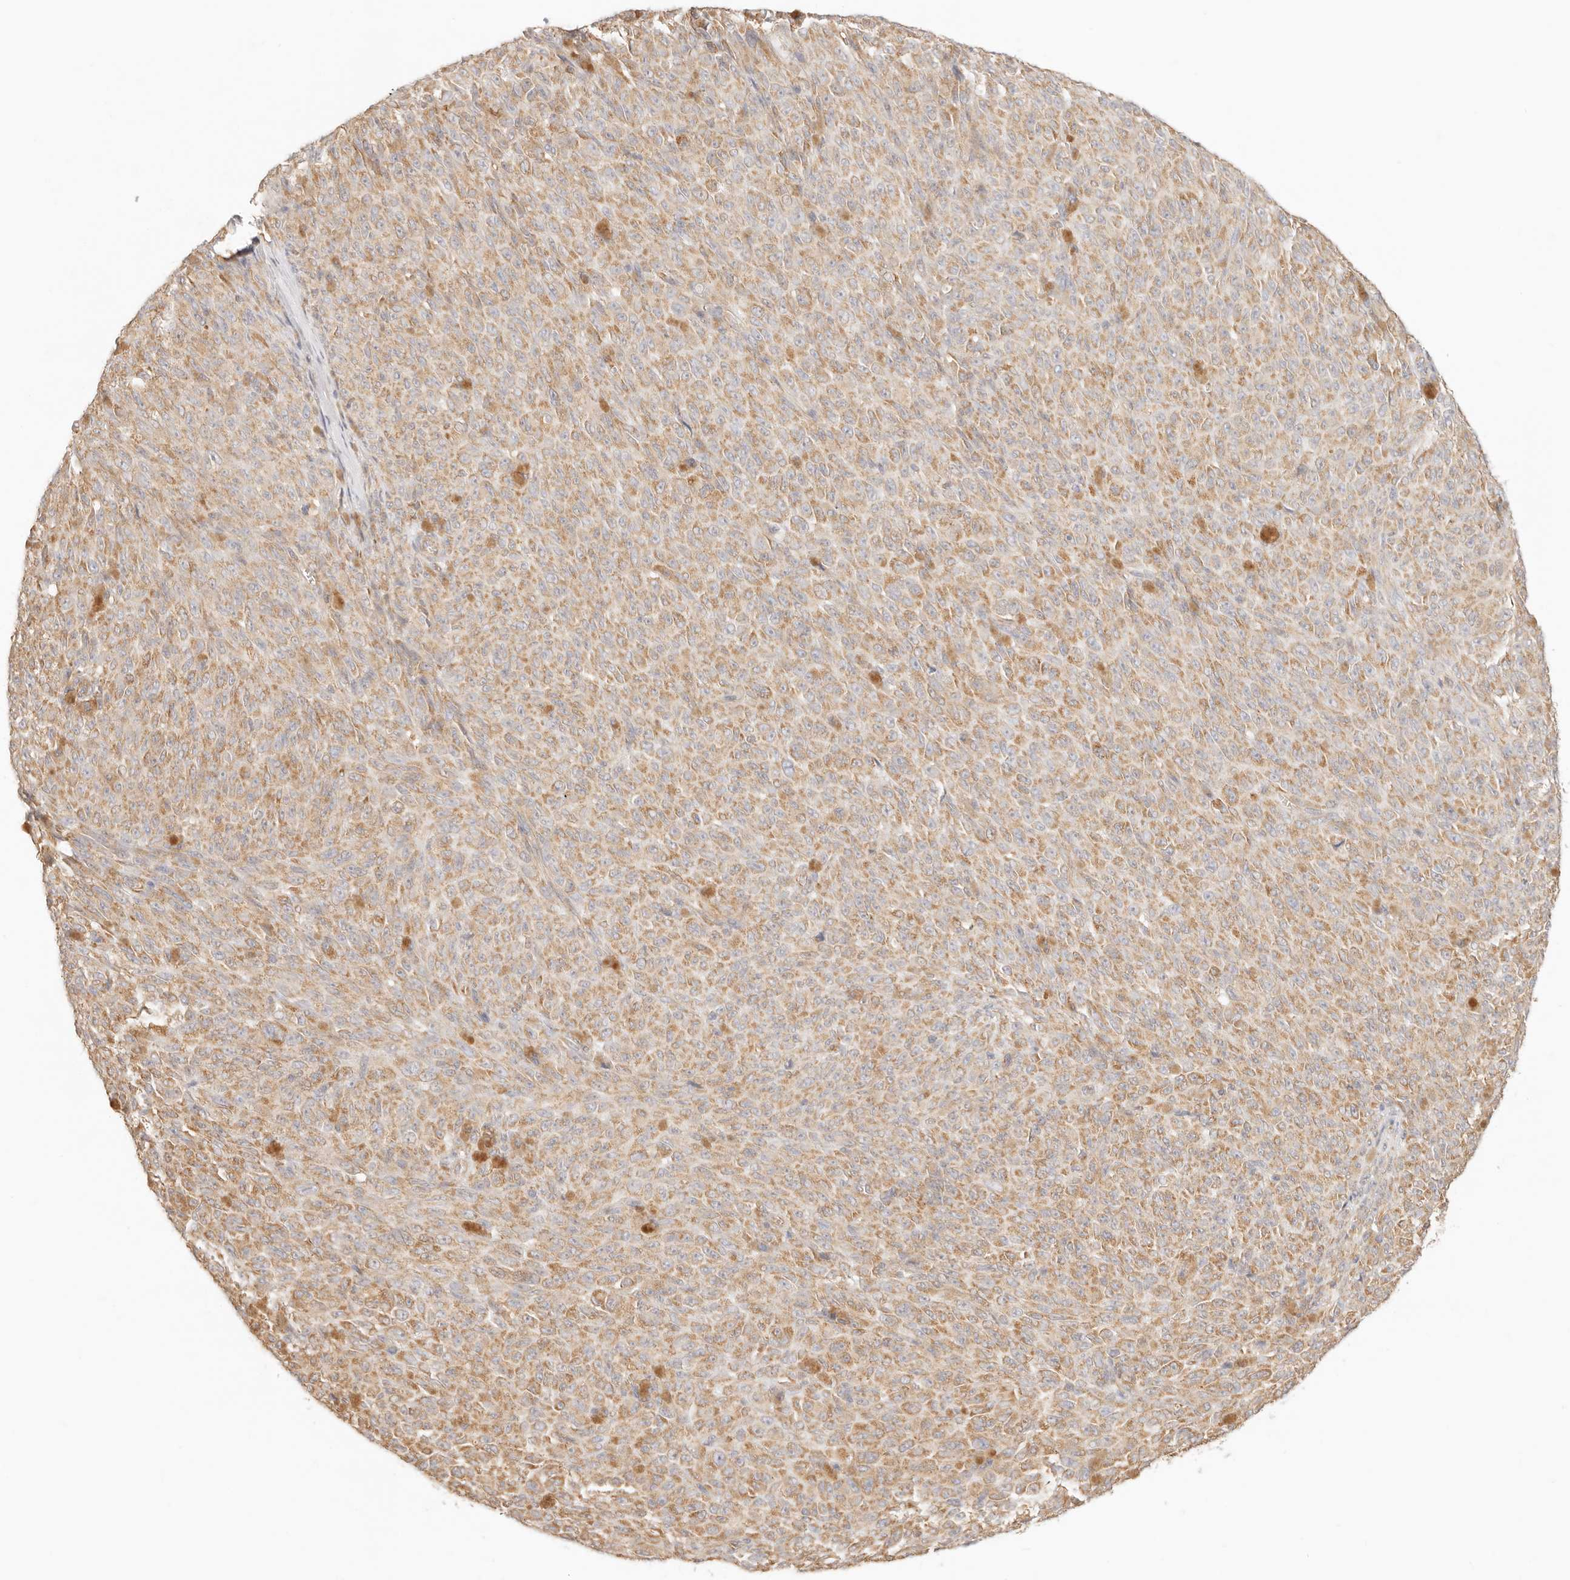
{"staining": {"intensity": "moderate", "quantity": ">75%", "location": "cytoplasmic/membranous"}, "tissue": "melanoma", "cell_type": "Tumor cells", "image_type": "cancer", "snomed": [{"axis": "morphology", "description": "Malignant melanoma, NOS"}, {"axis": "topography", "description": "Skin"}], "caption": "A brown stain highlights moderate cytoplasmic/membranous positivity of a protein in human melanoma tumor cells.", "gene": "ZC3H11A", "patient": {"sex": "female", "age": 82}}